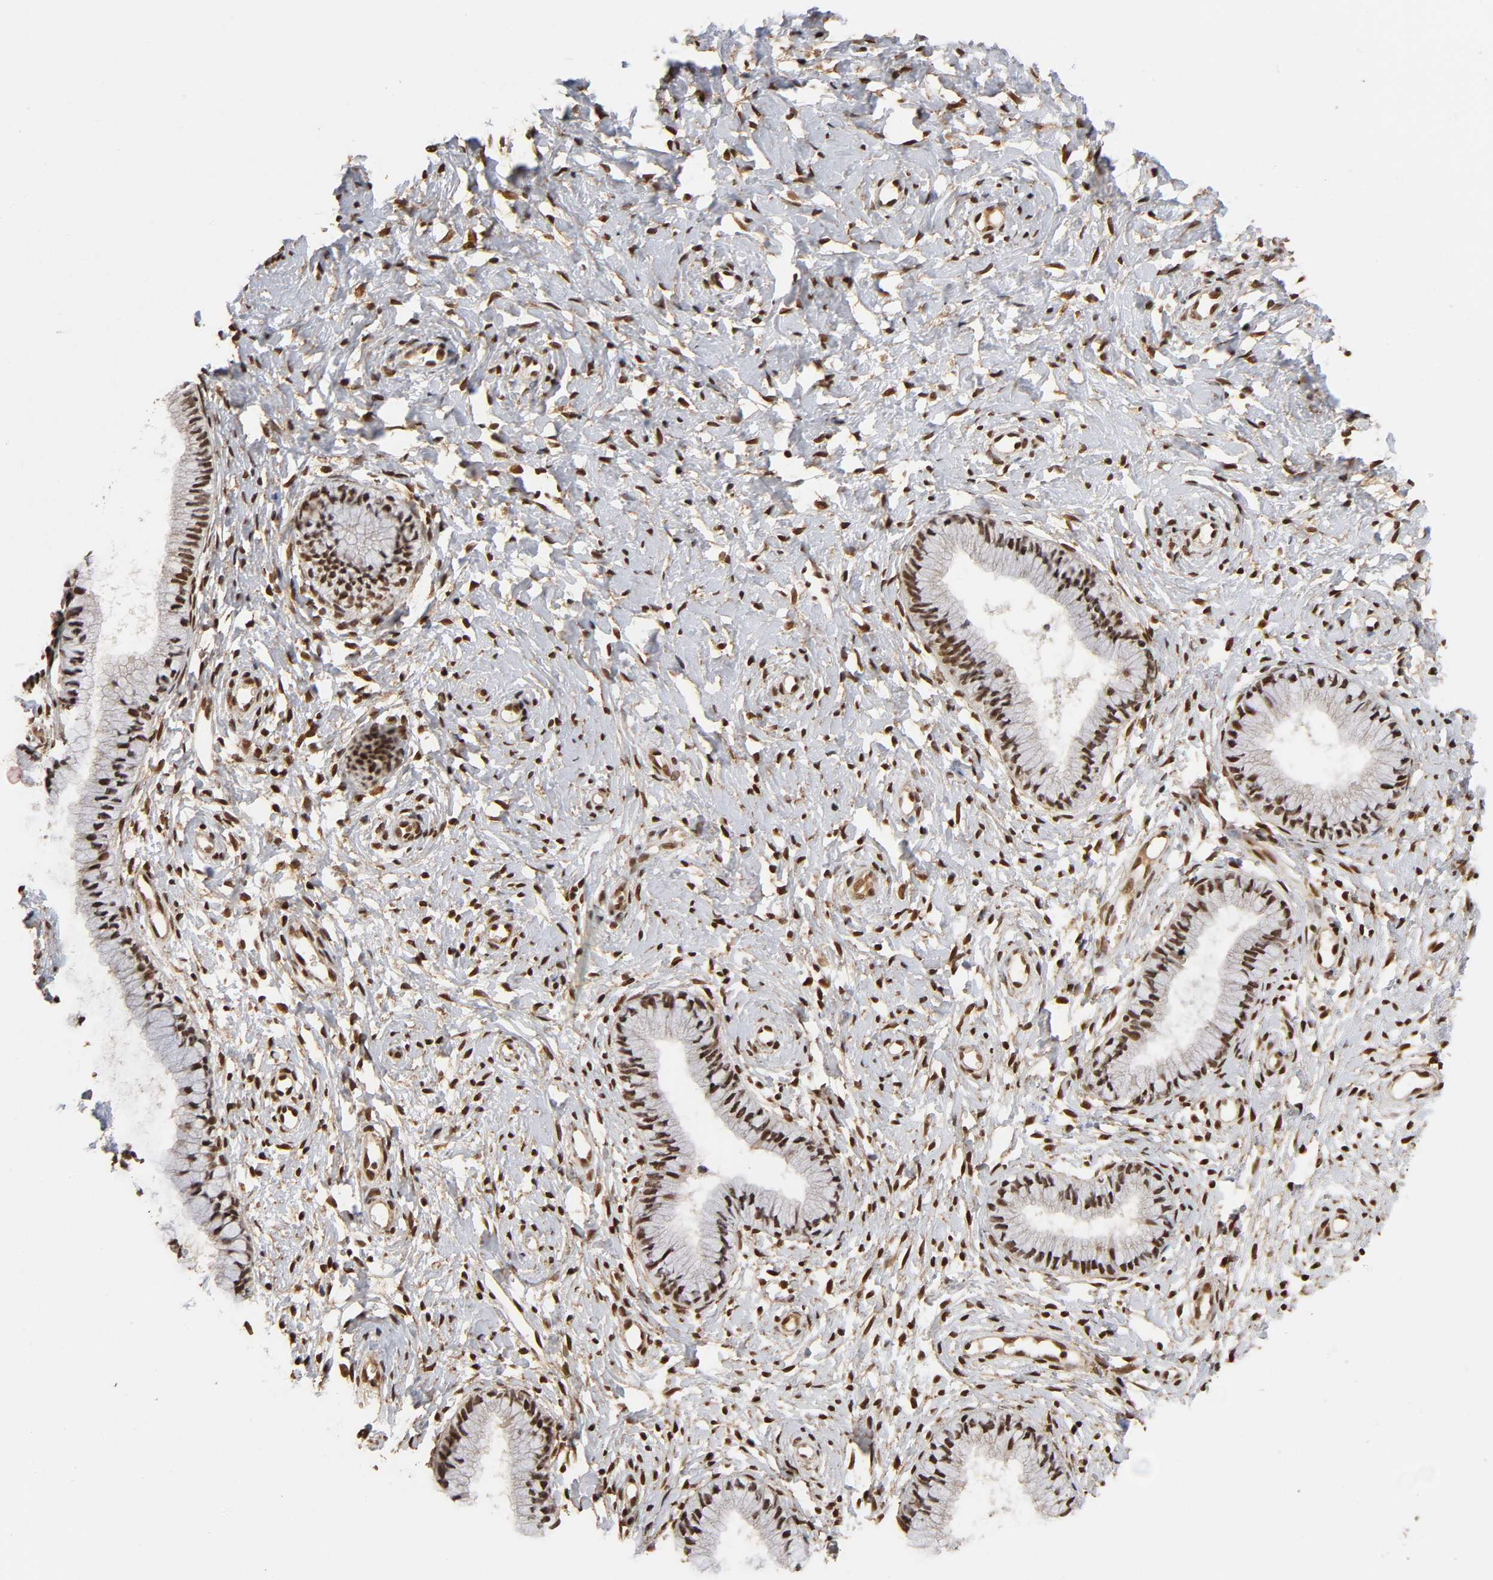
{"staining": {"intensity": "strong", "quantity": ">75%", "location": "nuclear"}, "tissue": "cervix", "cell_type": "Glandular cells", "image_type": "normal", "snomed": [{"axis": "morphology", "description": "Normal tissue, NOS"}, {"axis": "topography", "description": "Cervix"}], "caption": "Cervix stained with DAB (3,3'-diaminobenzidine) IHC displays high levels of strong nuclear positivity in about >75% of glandular cells.", "gene": "ZNF384", "patient": {"sex": "female", "age": 46}}